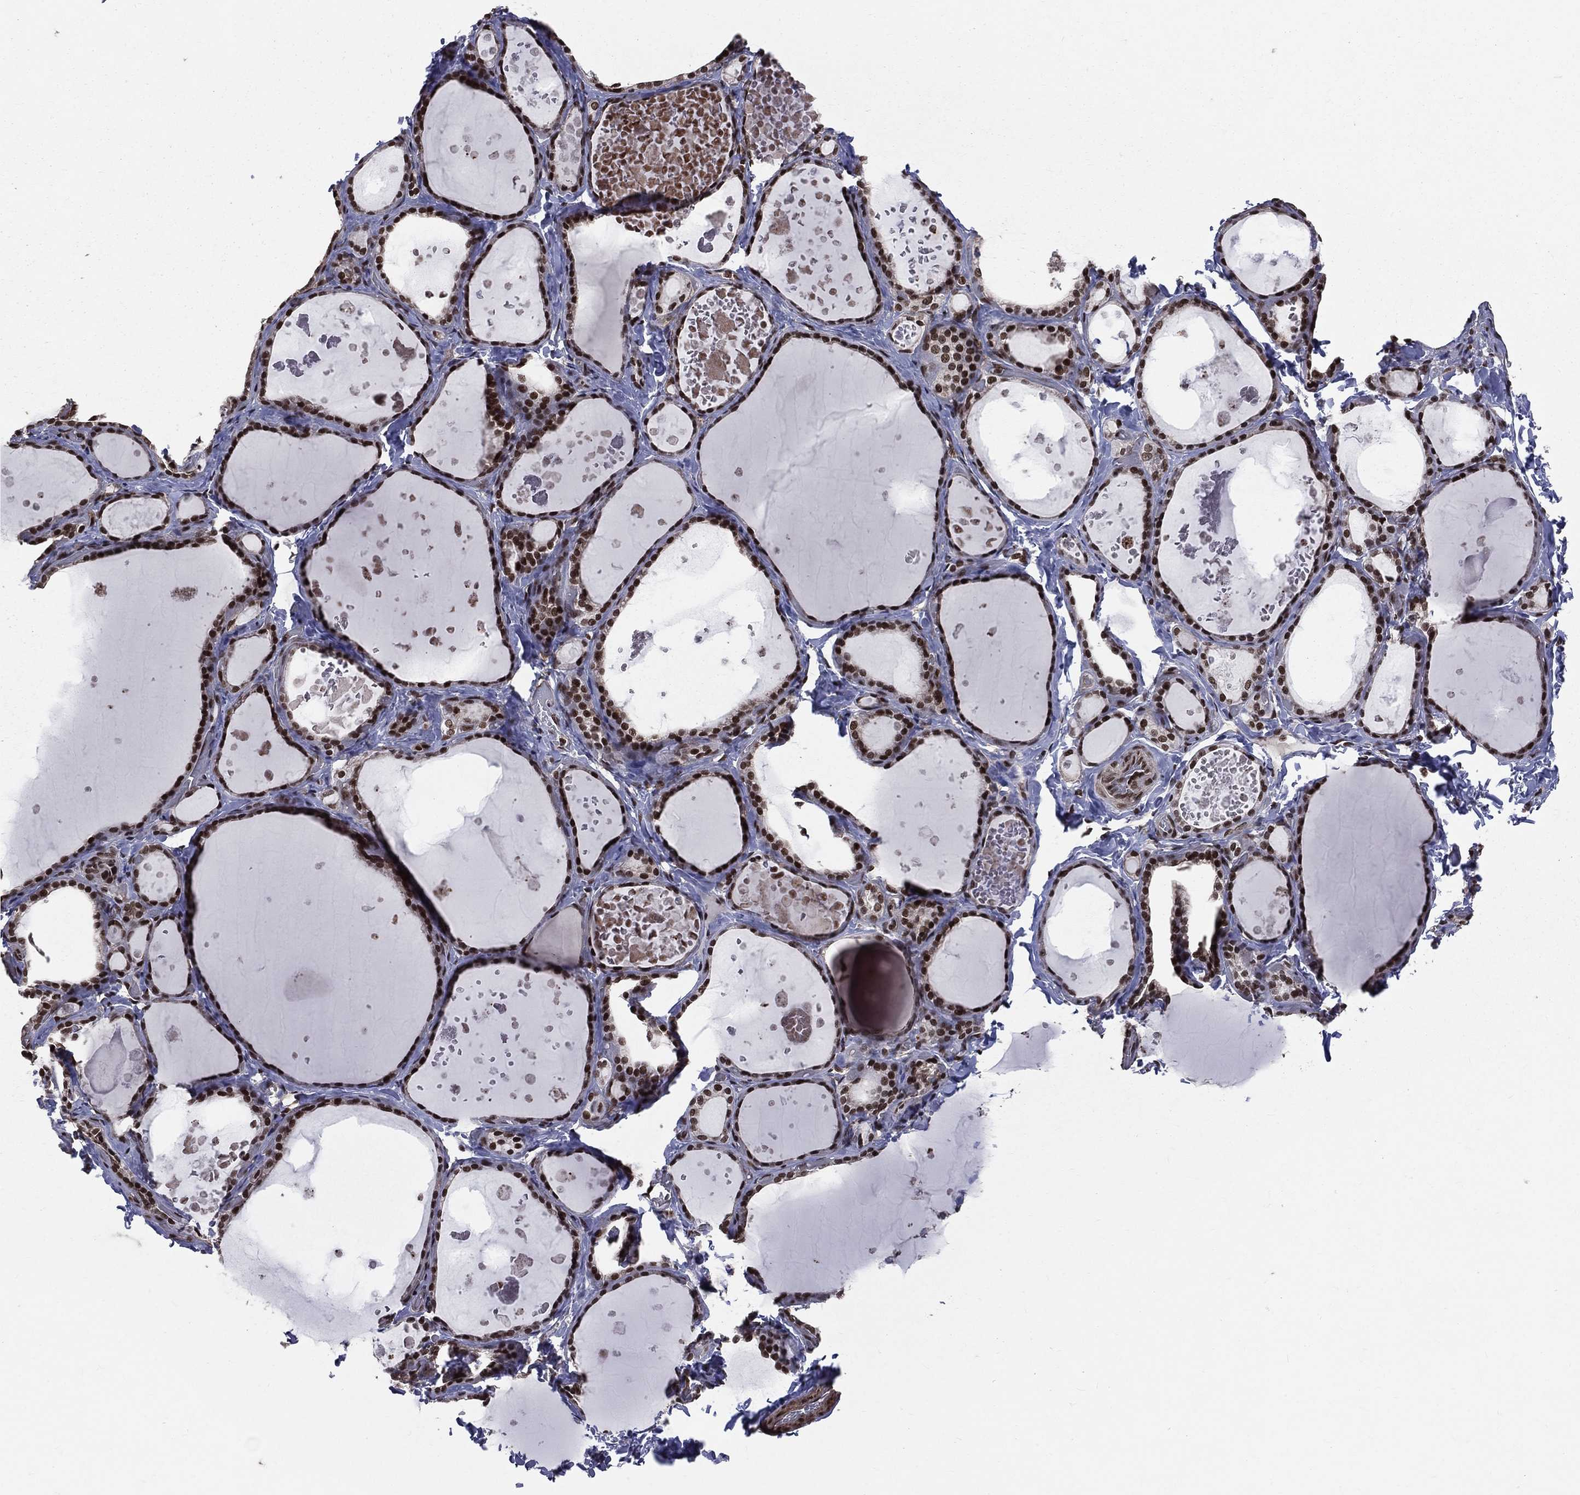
{"staining": {"intensity": "strong", "quantity": ">75%", "location": "nuclear"}, "tissue": "thyroid gland", "cell_type": "Glandular cells", "image_type": "normal", "snomed": [{"axis": "morphology", "description": "Normal tissue, NOS"}, {"axis": "topography", "description": "Thyroid gland"}], "caption": "Immunohistochemistry (DAB) staining of normal thyroid gland reveals strong nuclear protein expression in about >75% of glandular cells. The staining was performed using DAB (3,3'-diaminobenzidine) to visualize the protein expression in brown, while the nuclei were stained in blue with hematoxylin (Magnification: 20x).", "gene": "SMC3", "patient": {"sex": "female", "age": 56}}